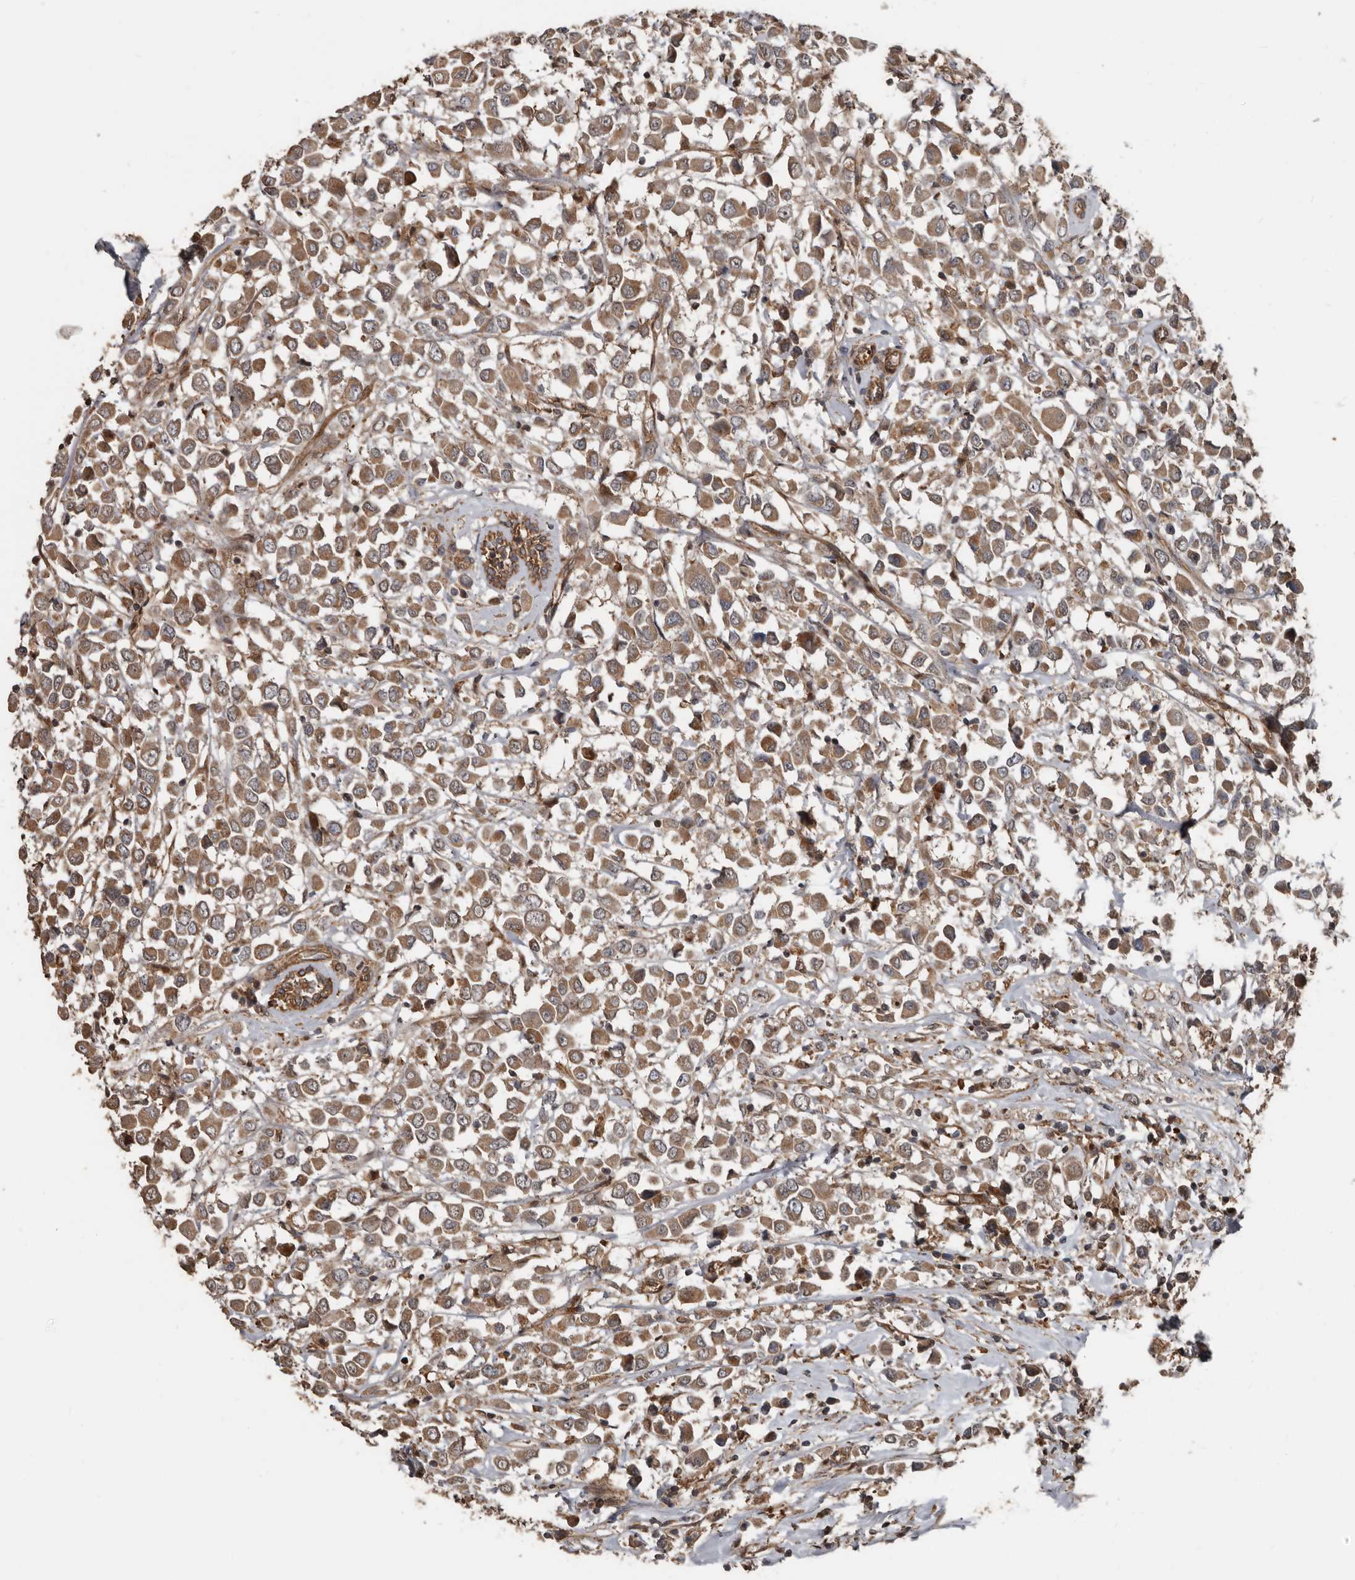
{"staining": {"intensity": "moderate", "quantity": ">75%", "location": "cytoplasmic/membranous"}, "tissue": "breast cancer", "cell_type": "Tumor cells", "image_type": "cancer", "snomed": [{"axis": "morphology", "description": "Duct carcinoma"}, {"axis": "topography", "description": "Breast"}], "caption": "Intraductal carcinoma (breast) was stained to show a protein in brown. There is medium levels of moderate cytoplasmic/membranous staining in approximately >75% of tumor cells. Nuclei are stained in blue.", "gene": "EXOC3L1", "patient": {"sex": "female", "age": 61}}